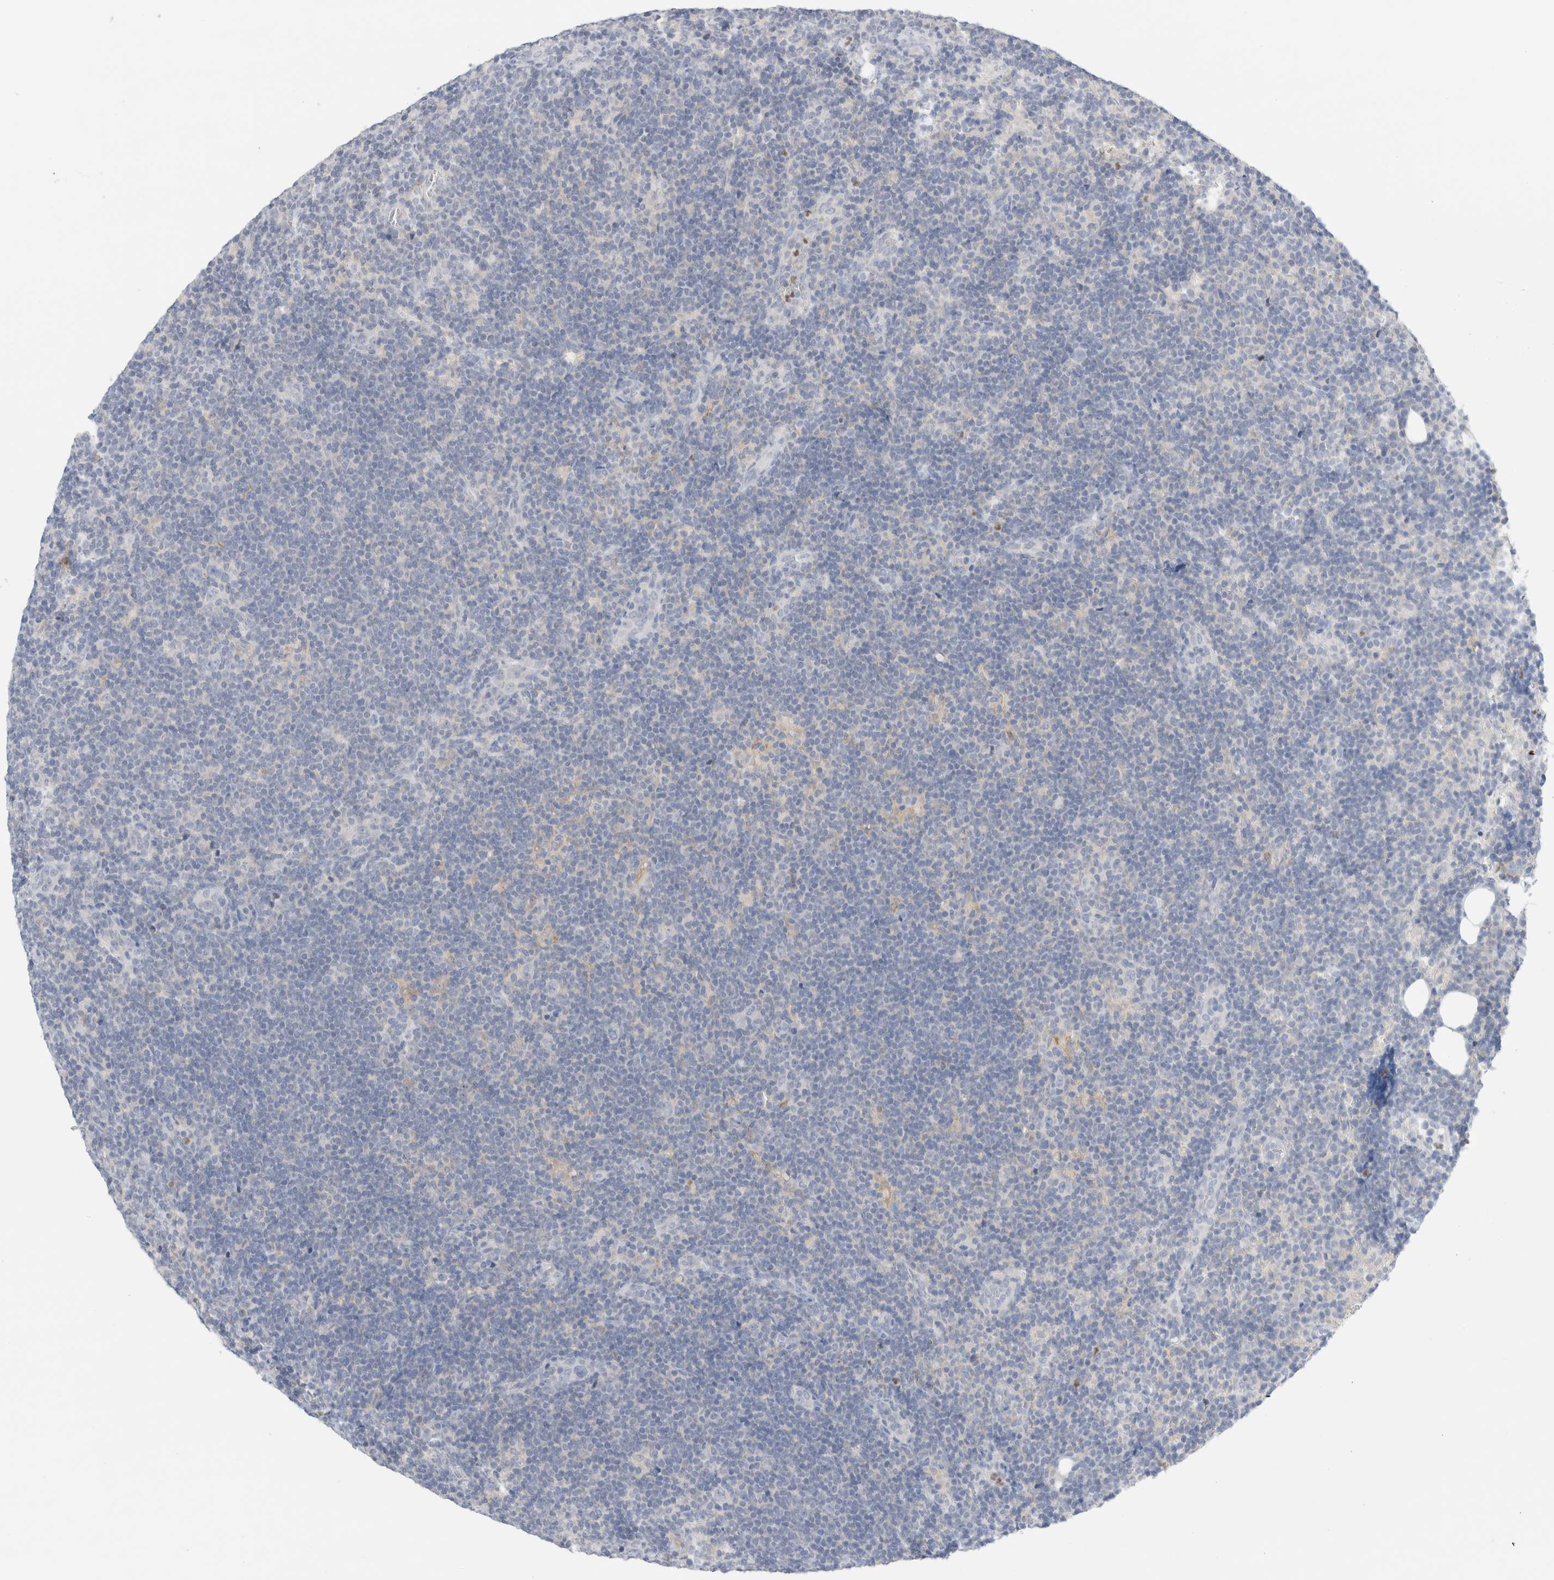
{"staining": {"intensity": "negative", "quantity": "none", "location": "none"}, "tissue": "lymphoma", "cell_type": "Tumor cells", "image_type": "cancer", "snomed": [{"axis": "morphology", "description": "Hodgkin's disease, NOS"}, {"axis": "topography", "description": "Lymph node"}], "caption": "This is an immunohistochemistry (IHC) photomicrograph of lymphoma. There is no staining in tumor cells.", "gene": "ADAM30", "patient": {"sex": "female", "age": 57}}